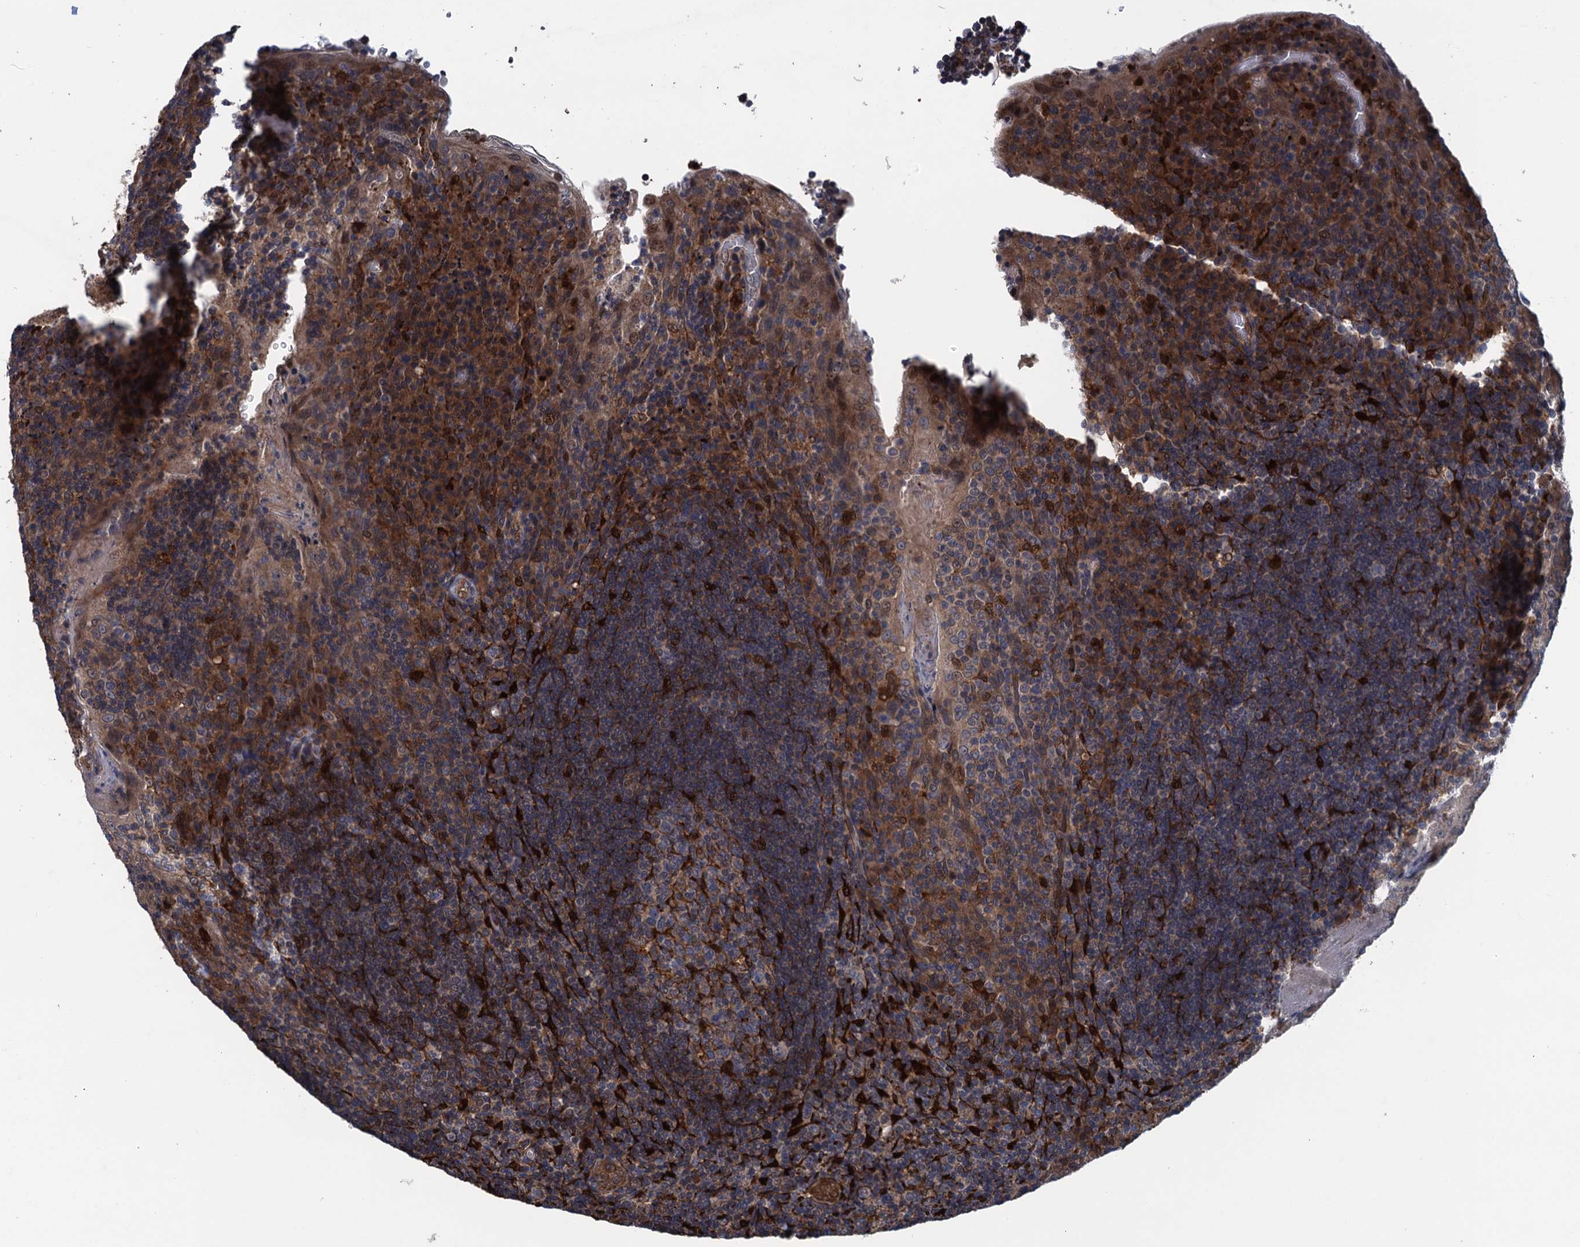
{"staining": {"intensity": "moderate", "quantity": "<25%", "location": "cytoplasmic/membranous"}, "tissue": "tonsil", "cell_type": "Germinal center cells", "image_type": "normal", "snomed": [{"axis": "morphology", "description": "Normal tissue, NOS"}, {"axis": "topography", "description": "Tonsil"}], "caption": "Tonsil stained with IHC demonstrates moderate cytoplasmic/membranous positivity in approximately <25% of germinal center cells. (IHC, brightfield microscopy, high magnification).", "gene": "CNTN5", "patient": {"sex": "male", "age": 17}}